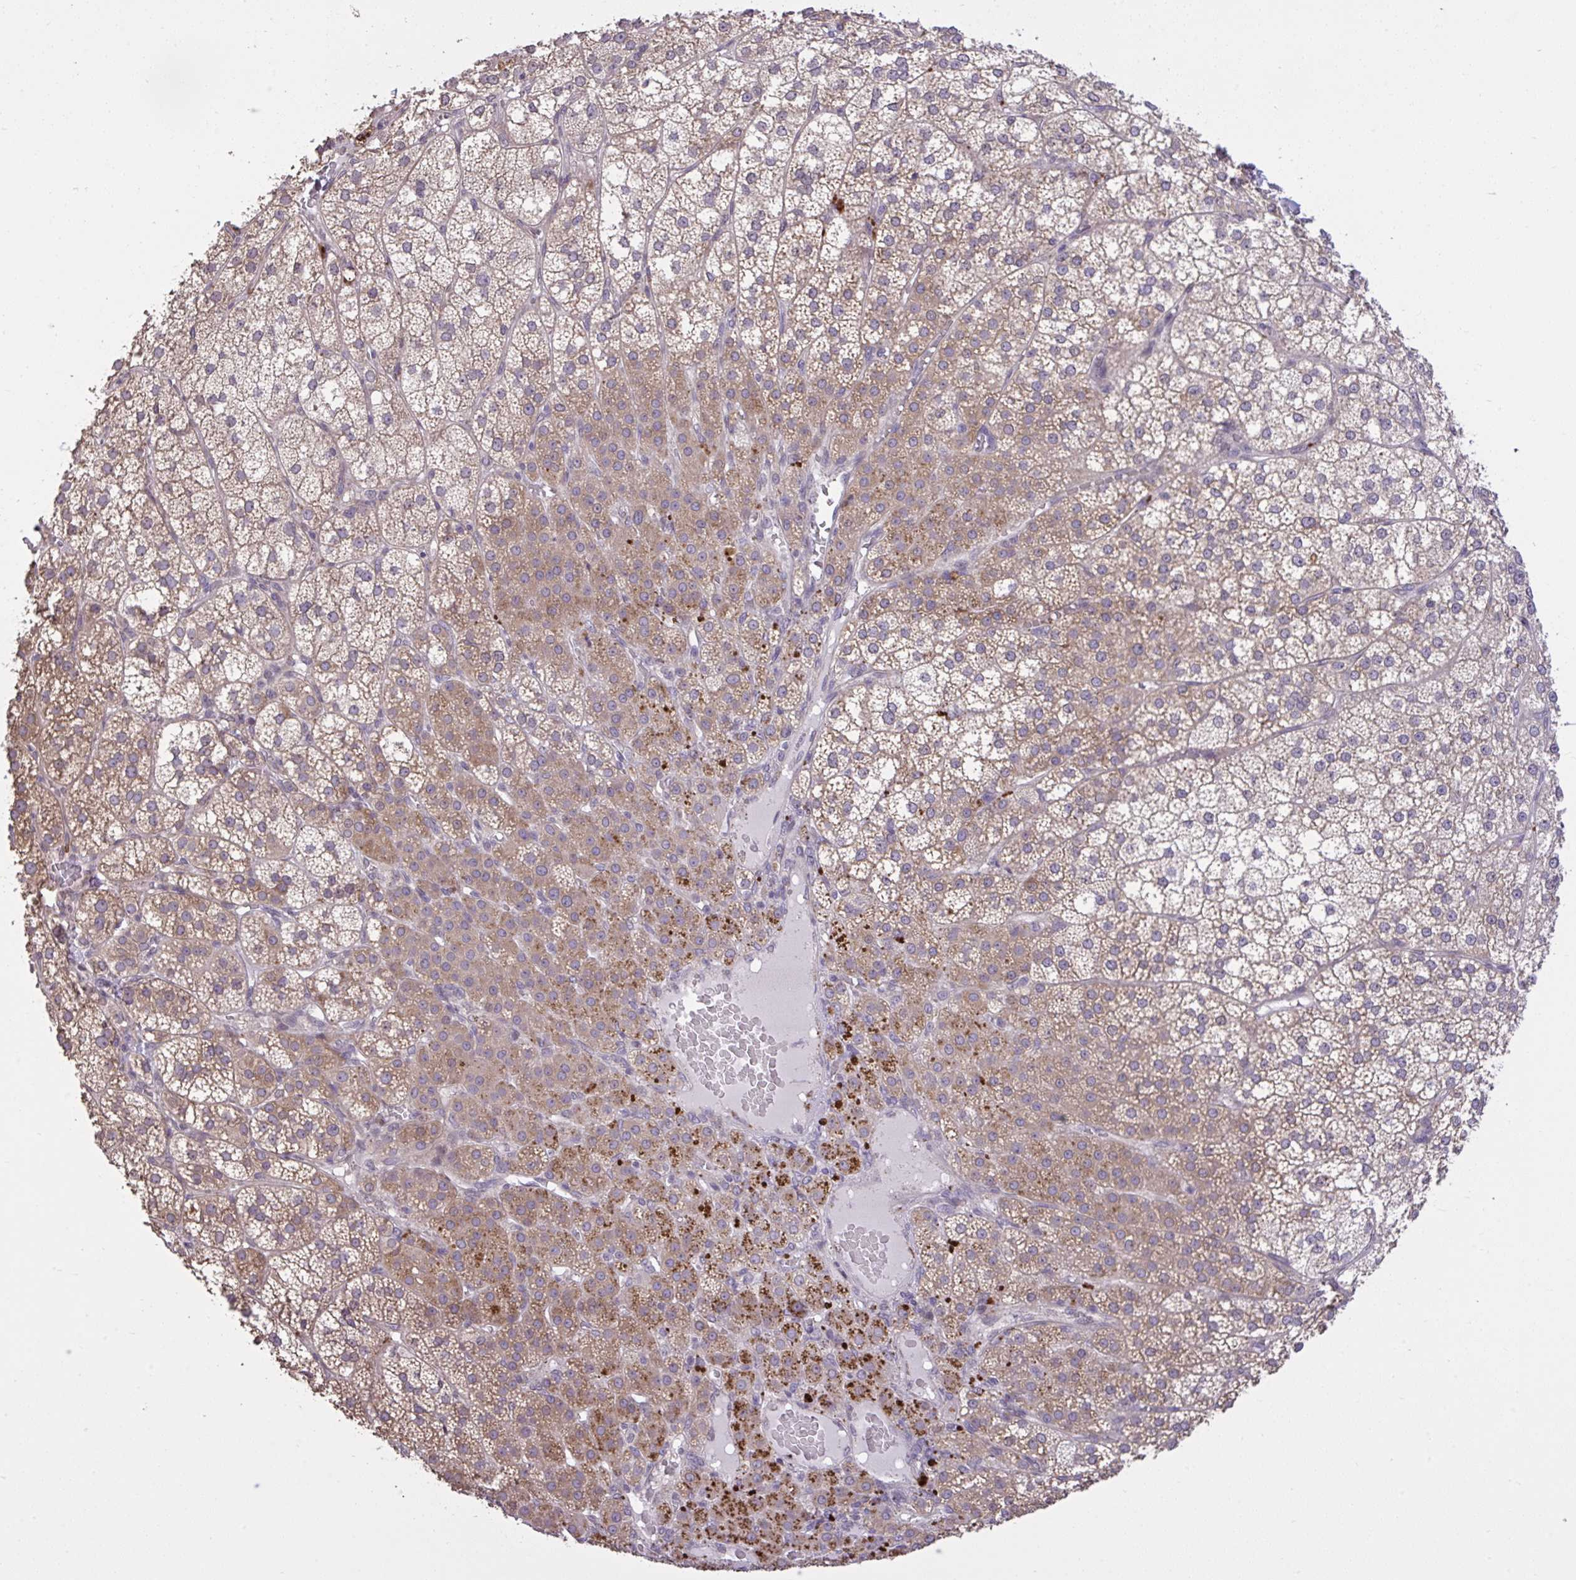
{"staining": {"intensity": "moderate", "quantity": ">75%", "location": "cytoplasmic/membranous"}, "tissue": "adrenal gland", "cell_type": "Glandular cells", "image_type": "normal", "snomed": [{"axis": "morphology", "description": "Normal tissue, NOS"}, {"axis": "topography", "description": "Adrenal gland"}], "caption": "Protein staining of unremarkable adrenal gland displays moderate cytoplasmic/membranous staining in approximately >75% of glandular cells. (DAB IHC, brown staining for protein, blue staining for nuclei).", "gene": "CYP20A1", "patient": {"sex": "female", "age": 60}}